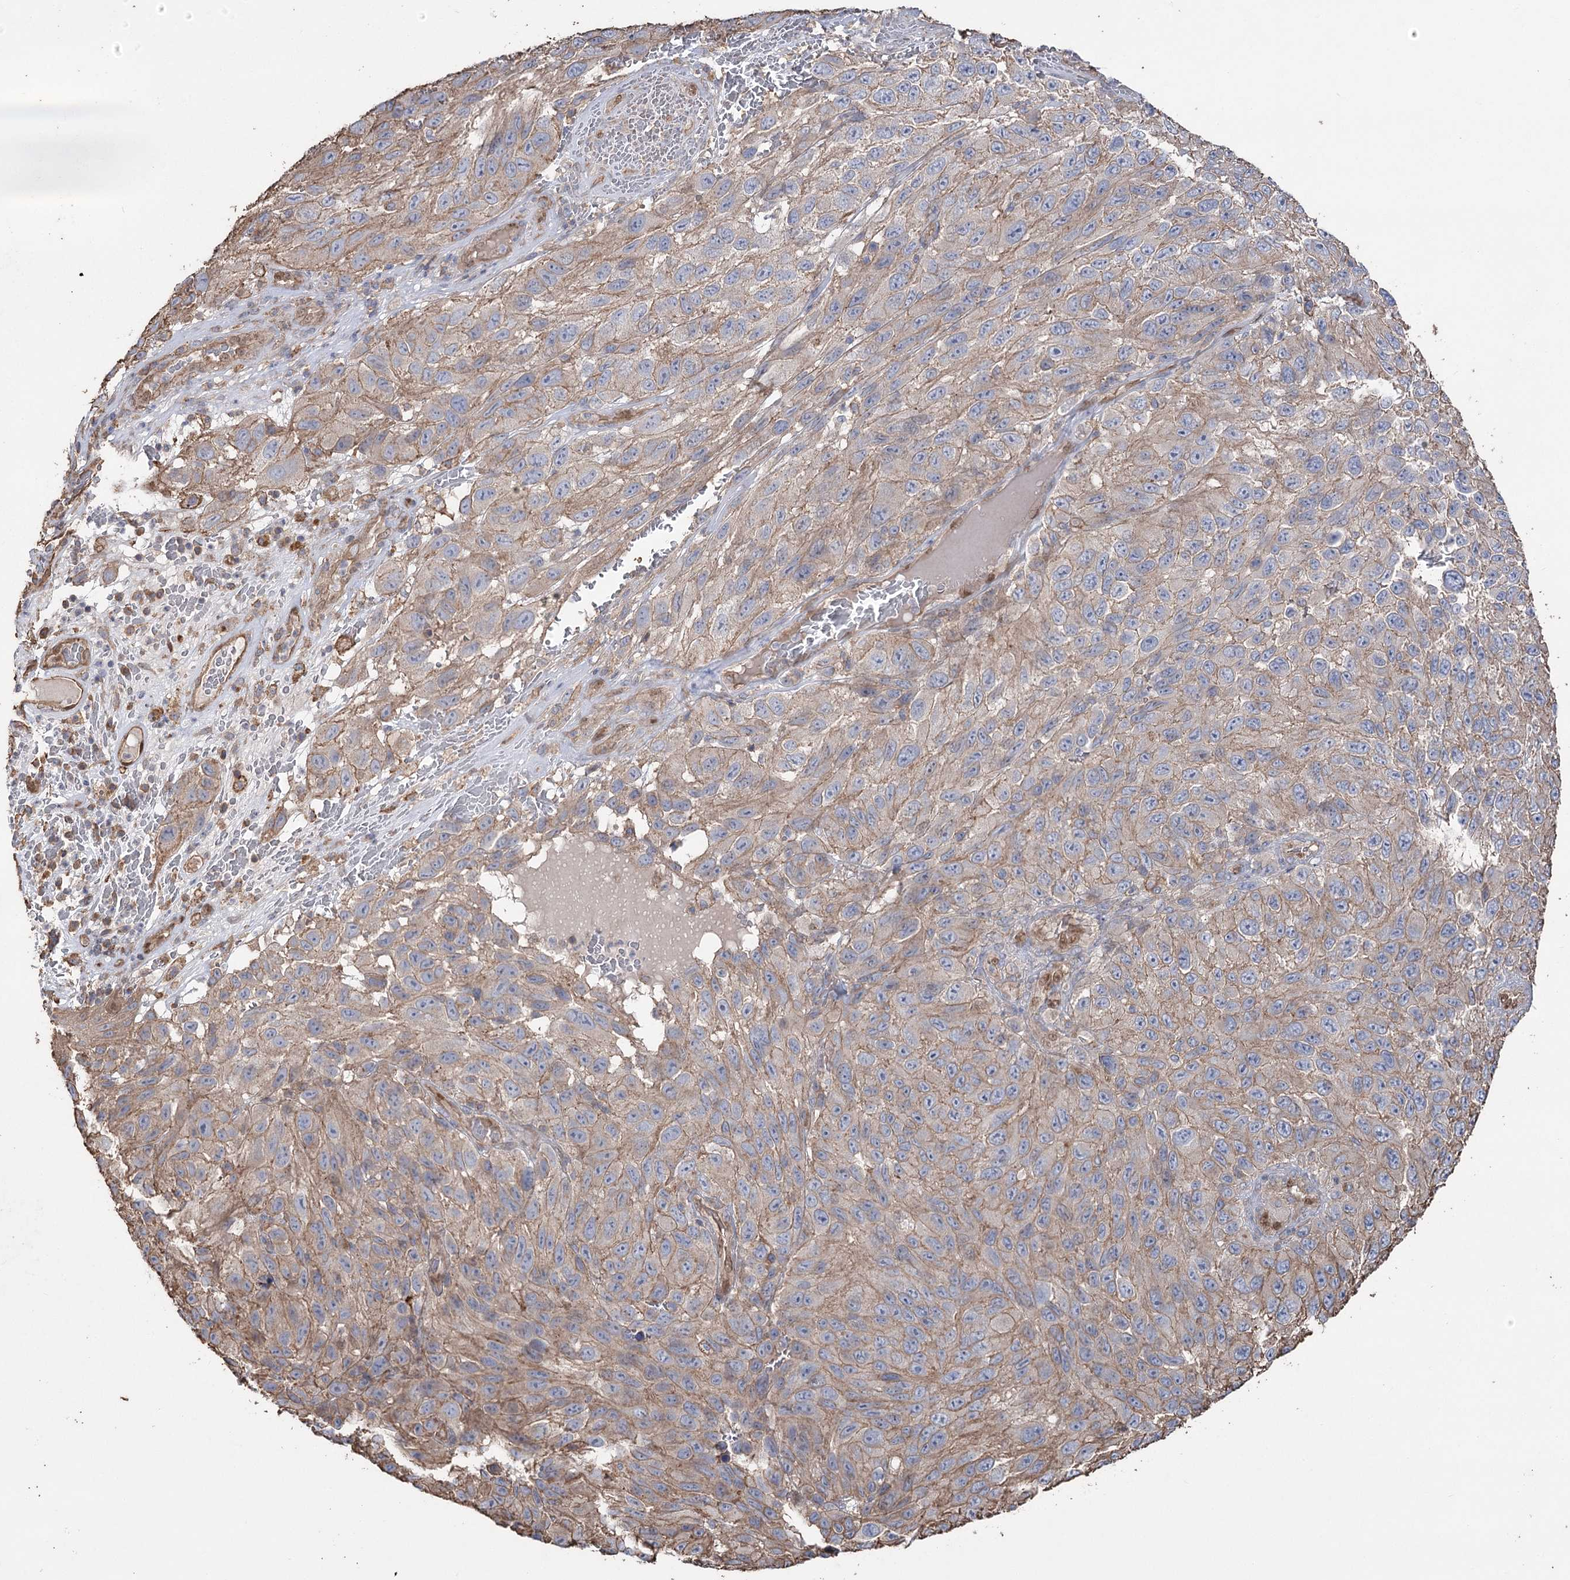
{"staining": {"intensity": "weak", "quantity": ">75%", "location": "cytoplasmic/membranous"}, "tissue": "melanoma", "cell_type": "Tumor cells", "image_type": "cancer", "snomed": [{"axis": "morphology", "description": "Malignant melanoma, NOS"}, {"axis": "topography", "description": "Skin"}], "caption": "Brown immunohistochemical staining in human melanoma displays weak cytoplasmic/membranous positivity in approximately >75% of tumor cells.", "gene": "FAM13B", "patient": {"sex": "female", "age": 96}}